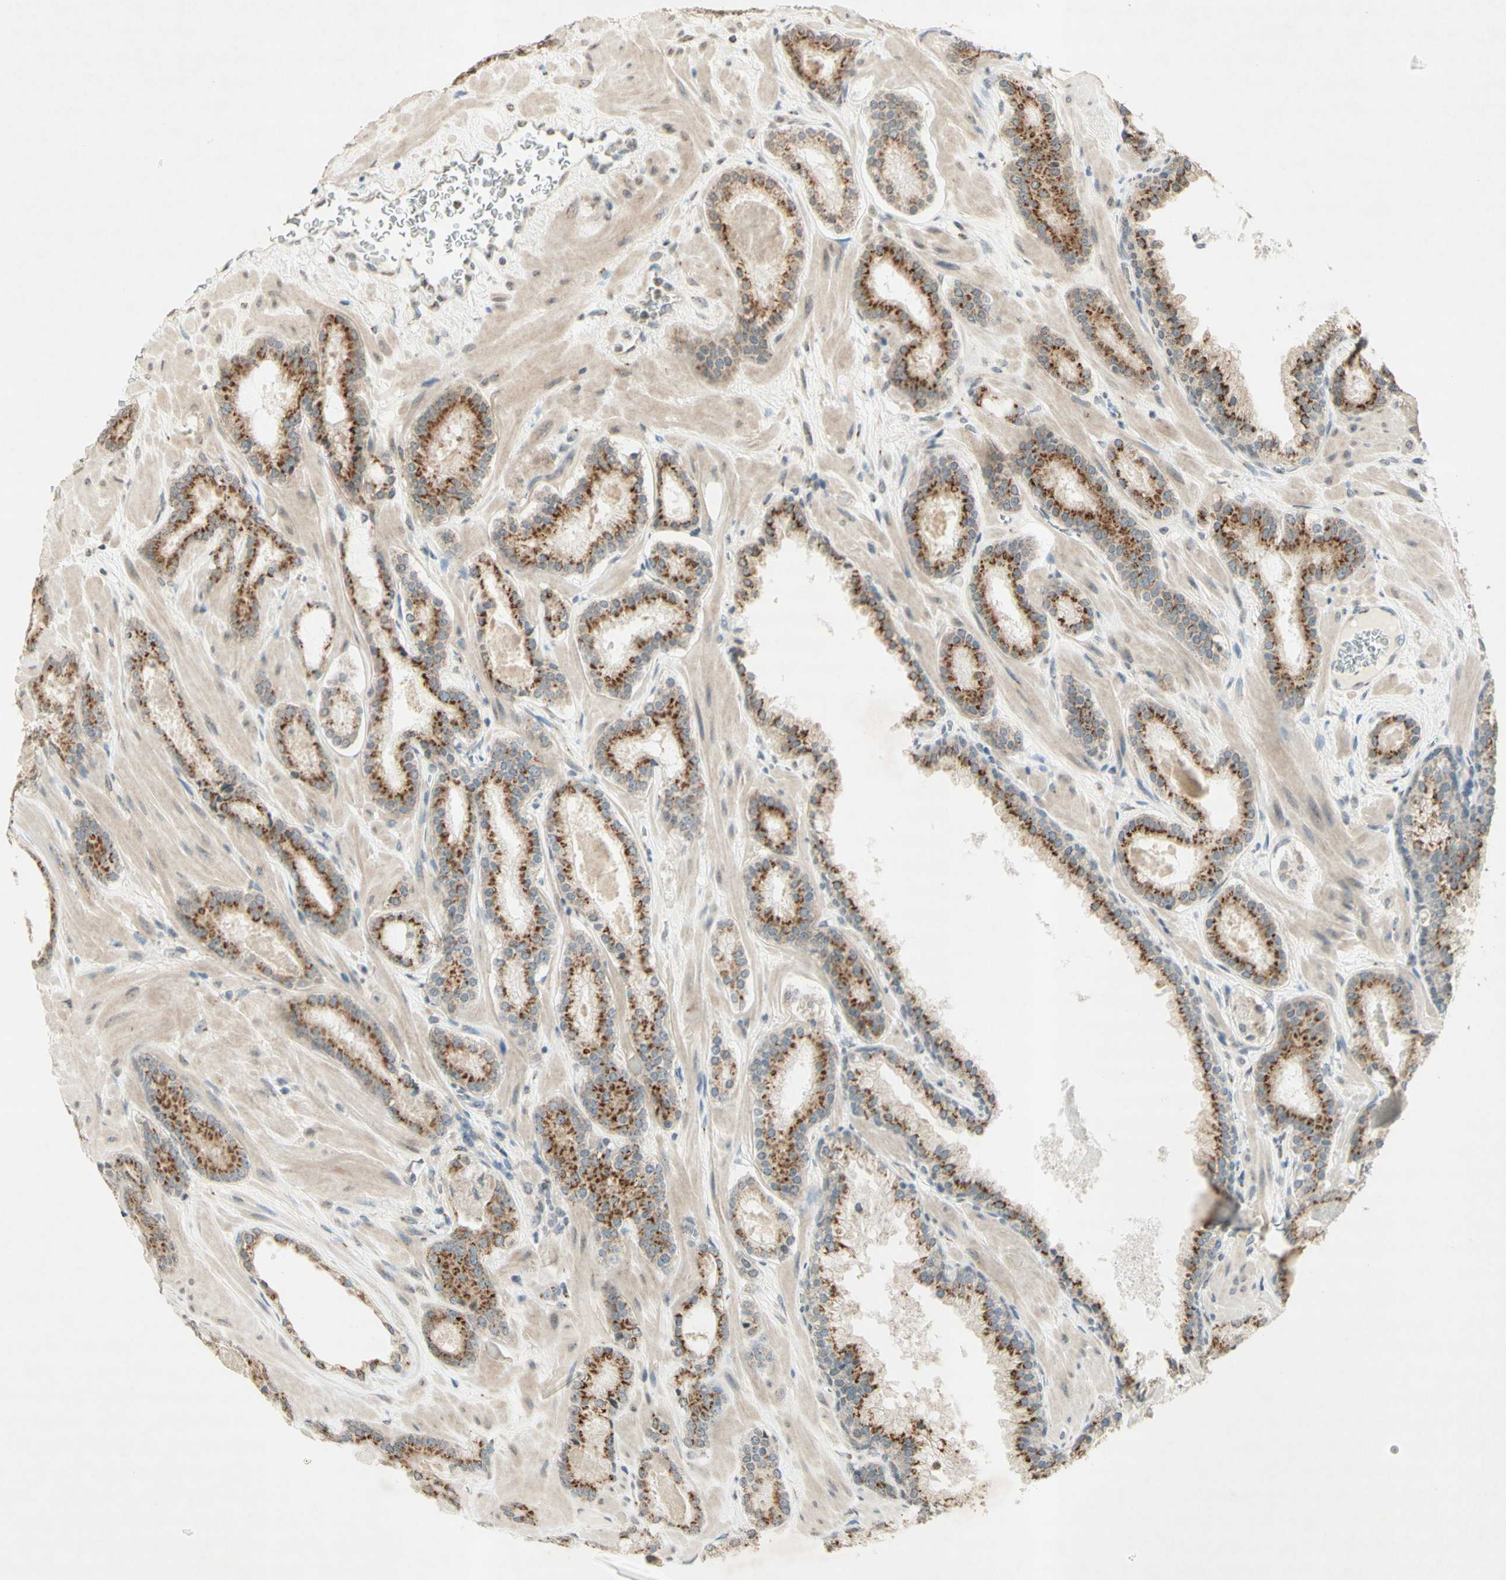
{"staining": {"intensity": "strong", "quantity": ">75%", "location": "cytoplasmic/membranous"}, "tissue": "prostate cancer", "cell_type": "Tumor cells", "image_type": "cancer", "snomed": [{"axis": "morphology", "description": "Adenocarcinoma, Low grade"}, {"axis": "topography", "description": "Prostate"}], "caption": "IHC of human prostate cancer demonstrates high levels of strong cytoplasmic/membranous positivity in approximately >75% of tumor cells.", "gene": "CCNI", "patient": {"sex": "male", "age": 63}}